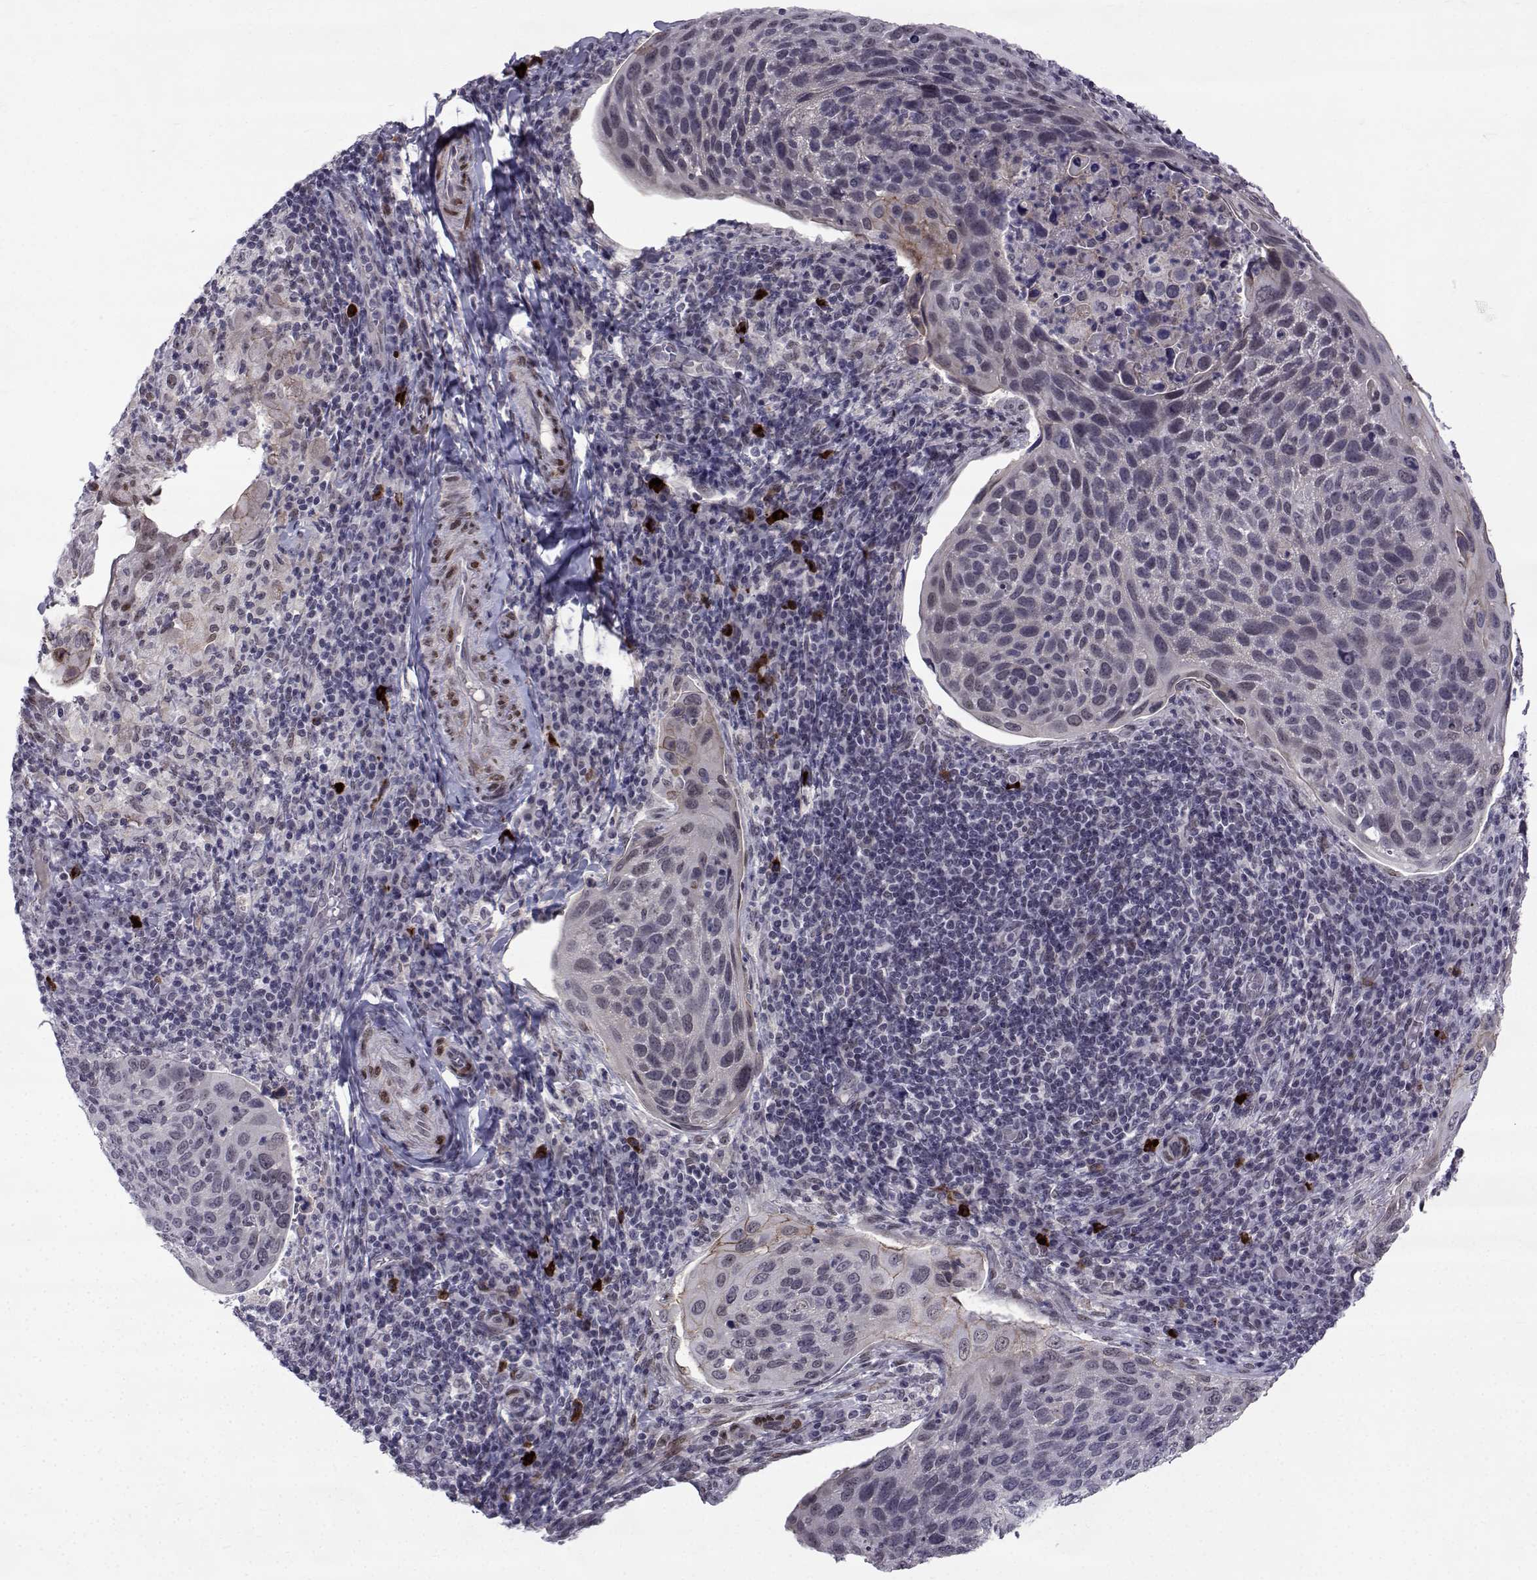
{"staining": {"intensity": "weak", "quantity": "<25%", "location": "cytoplasmic/membranous"}, "tissue": "cervical cancer", "cell_type": "Tumor cells", "image_type": "cancer", "snomed": [{"axis": "morphology", "description": "Squamous cell carcinoma, NOS"}, {"axis": "topography", "description": "Cervix"}], "caption": "A high-resolution micrograph shows IHC staining of cervical cancer (squamous cell carcinoma), which displays no significant expression in tumor cells.", "gene": "RBM24", "patient": {"sex": "female", "age": 54}}